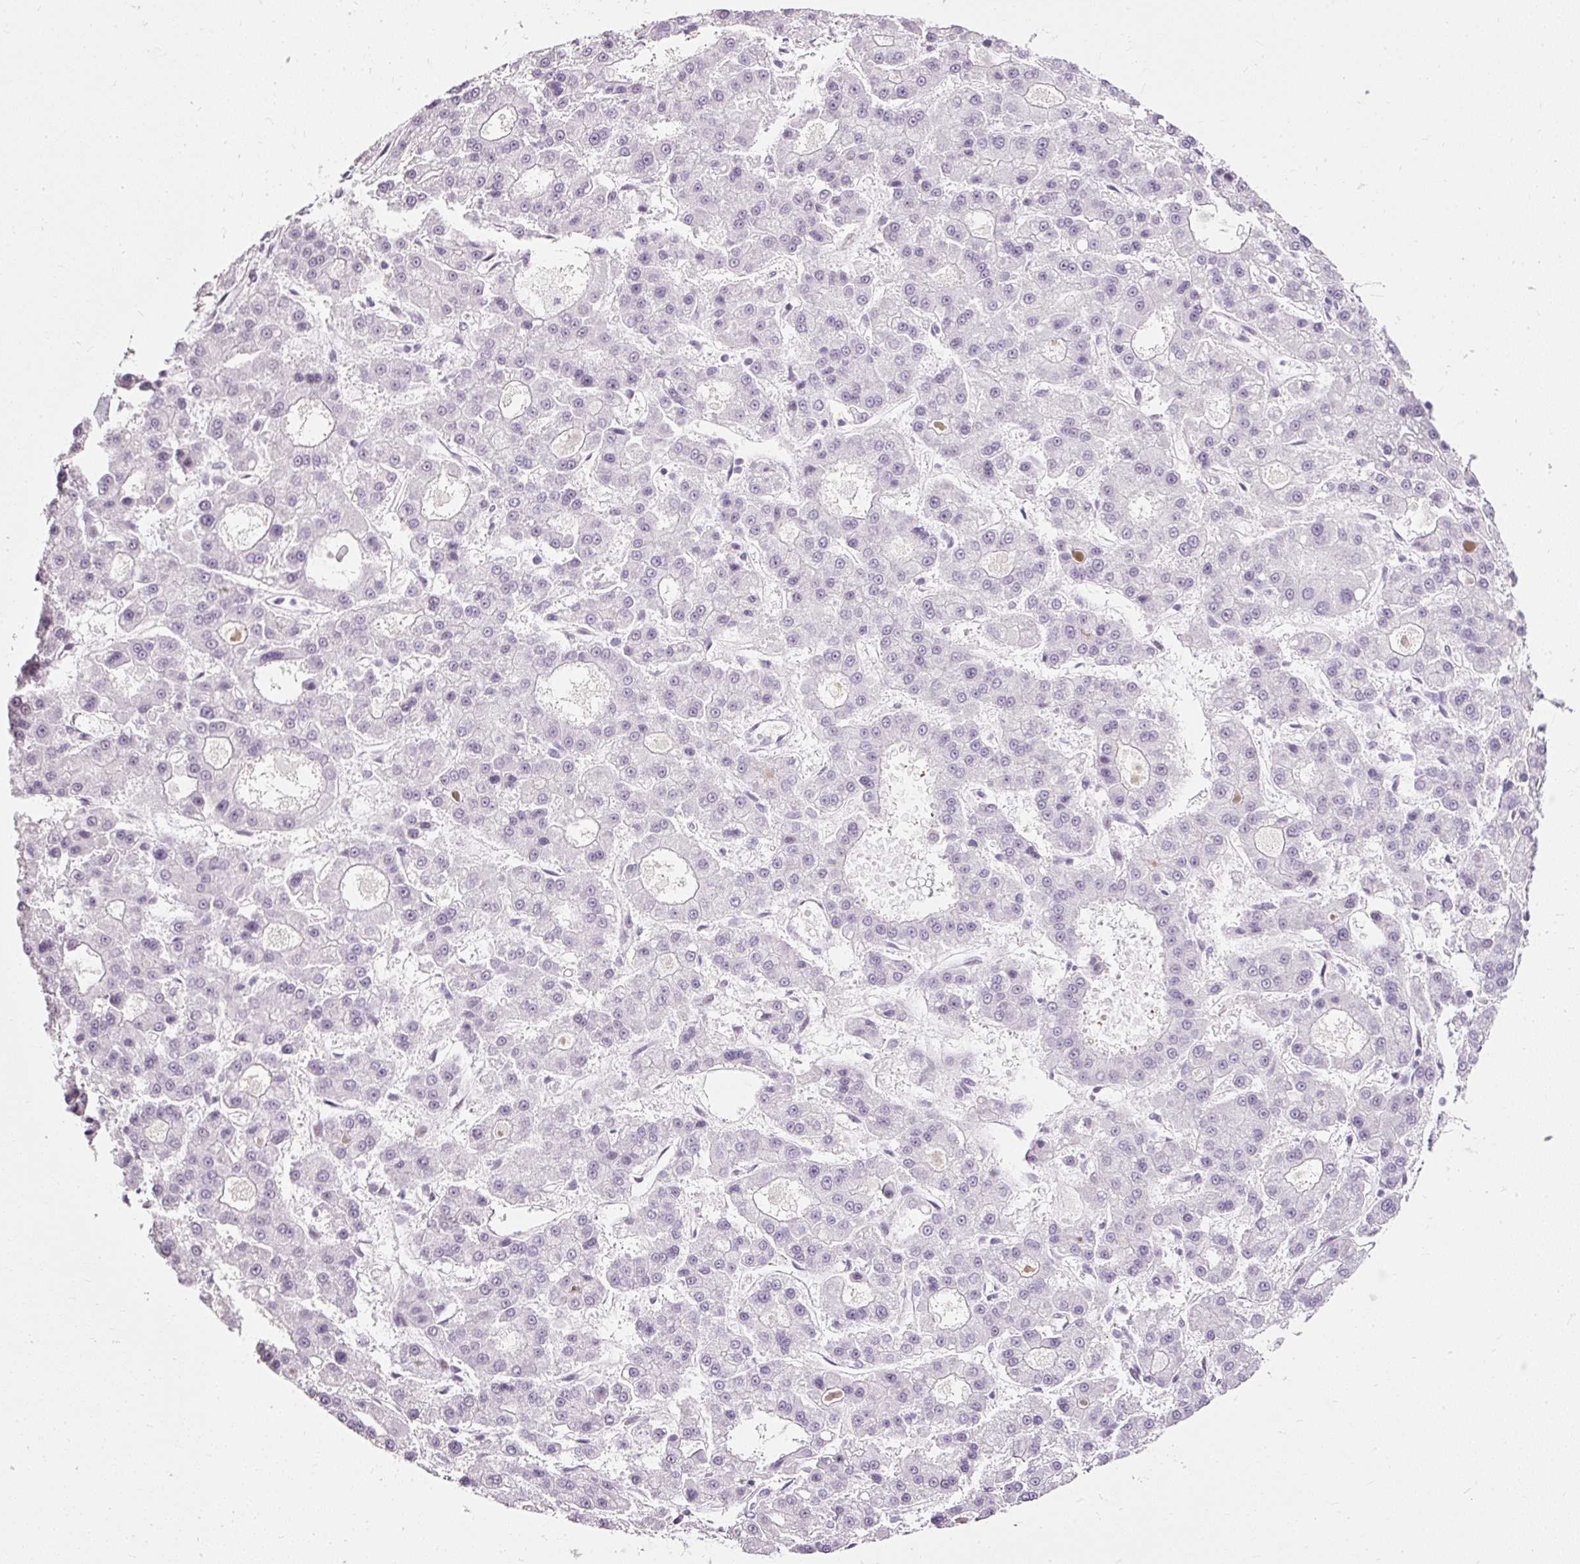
{"staining": {"intensity": "negative", "quantity": "none", "location": "none"}, "tissue": "liver cancer", "cell_type": "Tumor cells", "image_type": "cancer", "snomed": [{"axis": "morphology", "description": "Carcinoma, Hepatocellular, NOS"}, {"axis": "topography", "description": "Liver"}], "caption": "Histopathology image shows no protein expression in tumor cells of liver hepatocellular carcinoma tissue.", "gene": "PDE6B", "patient": {"sex": "male", "age": 70}}